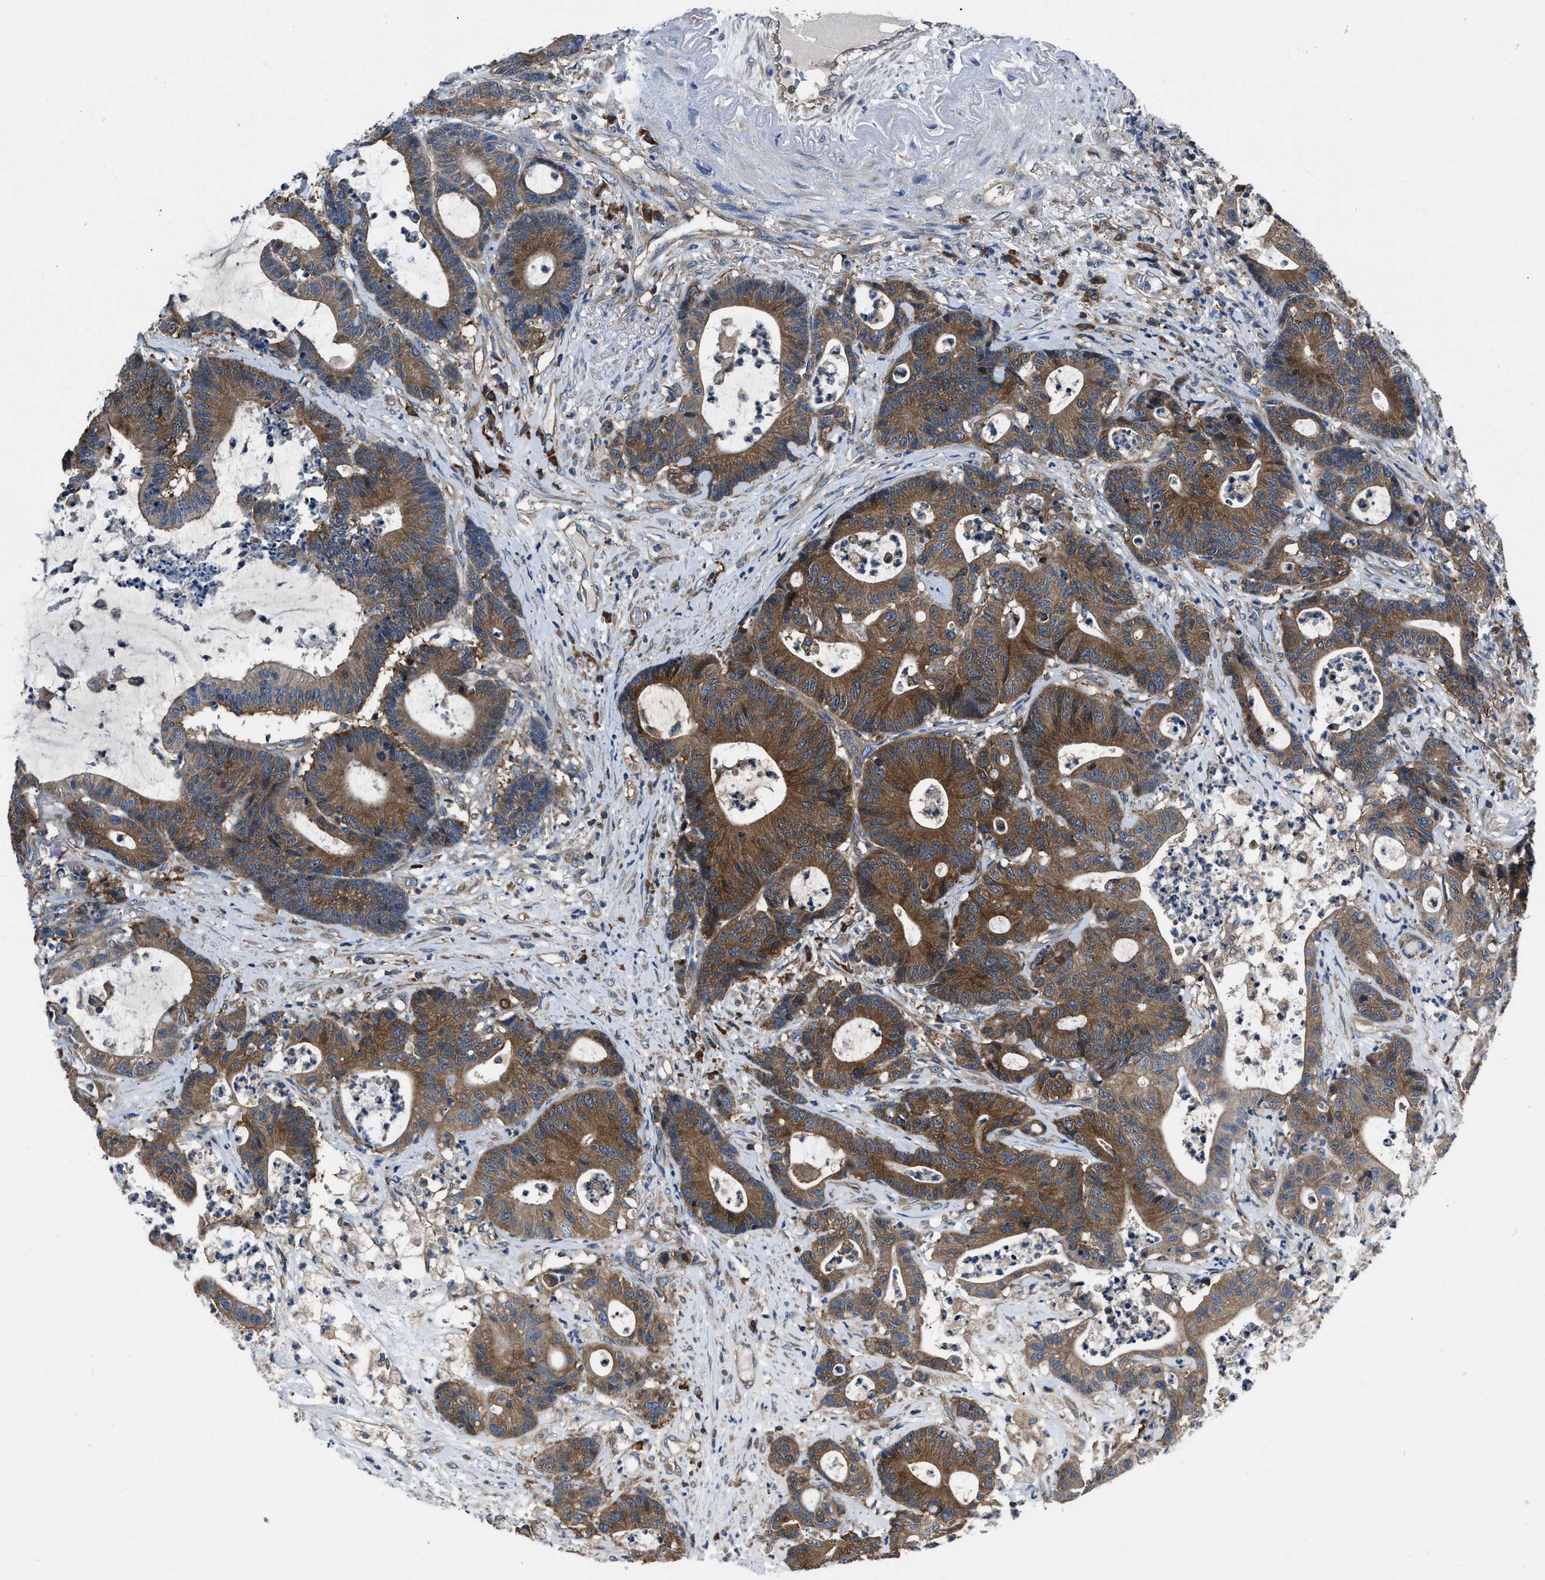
{"staining": {"intensity": "strong", "quantity": ">75%", "location": "cytoplasmic/membranous"}, "tissue": "colorectal cancer", "cell_type": "Tumor cells", "image_type": "cancer", "snomed": [{"axis": "morphology", "description": "Adenocarcinoma, NOS"}, {"axis": "topography", "description": "Colon"}], "caption": "Human colorectal cancer stained with a brown dye displays strong cytoplasmic/membranous positive expression in about >75% of tumor cells.", "gene": "YARS1", "patient": {"sex": "female", "age": 84}}